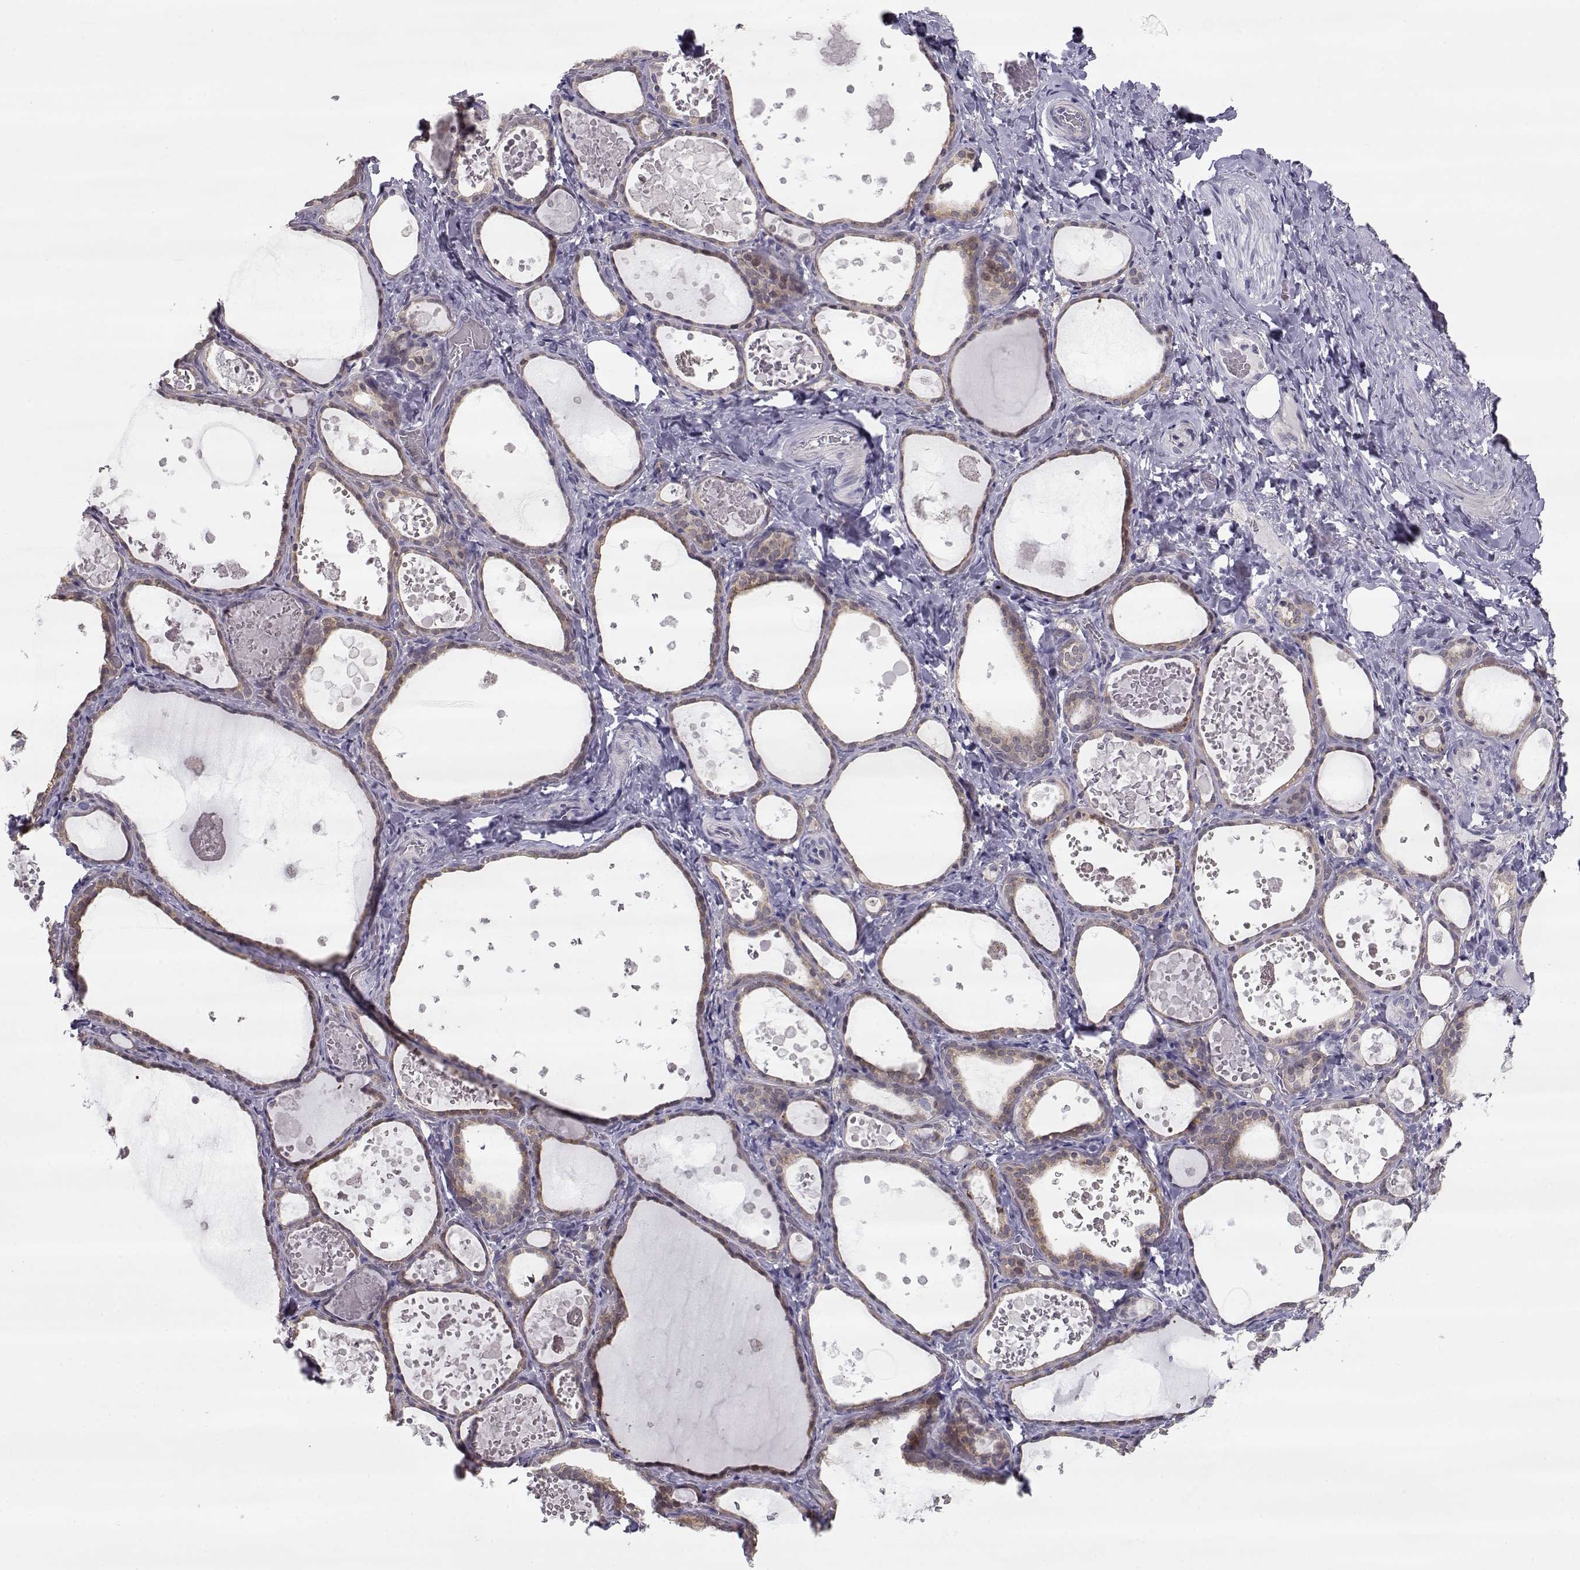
{"staining": {"intensity": "weak", "quantity": "<25%", "location": "cytoplasmic/membranous"}, "tissue": "thyroid gland", "cell_type": "Glandular cells", "image_type": "normal", "snomed": [{"axis": "morphology", "description": "Normal tissue, NOS"}, {"axis": "topography", "description": "Thyroid gland"}], "caption": "A micrograph of human thyroid gland is negative for staining in glandular cells. (Stains: DAB immunohistochemistry (IHC) with hematoxylin counter stain, Microscopy: brightfield microscopy at high magnification).", "gene": "NPVF", "patient": {"sex": "female", "age": 56}}